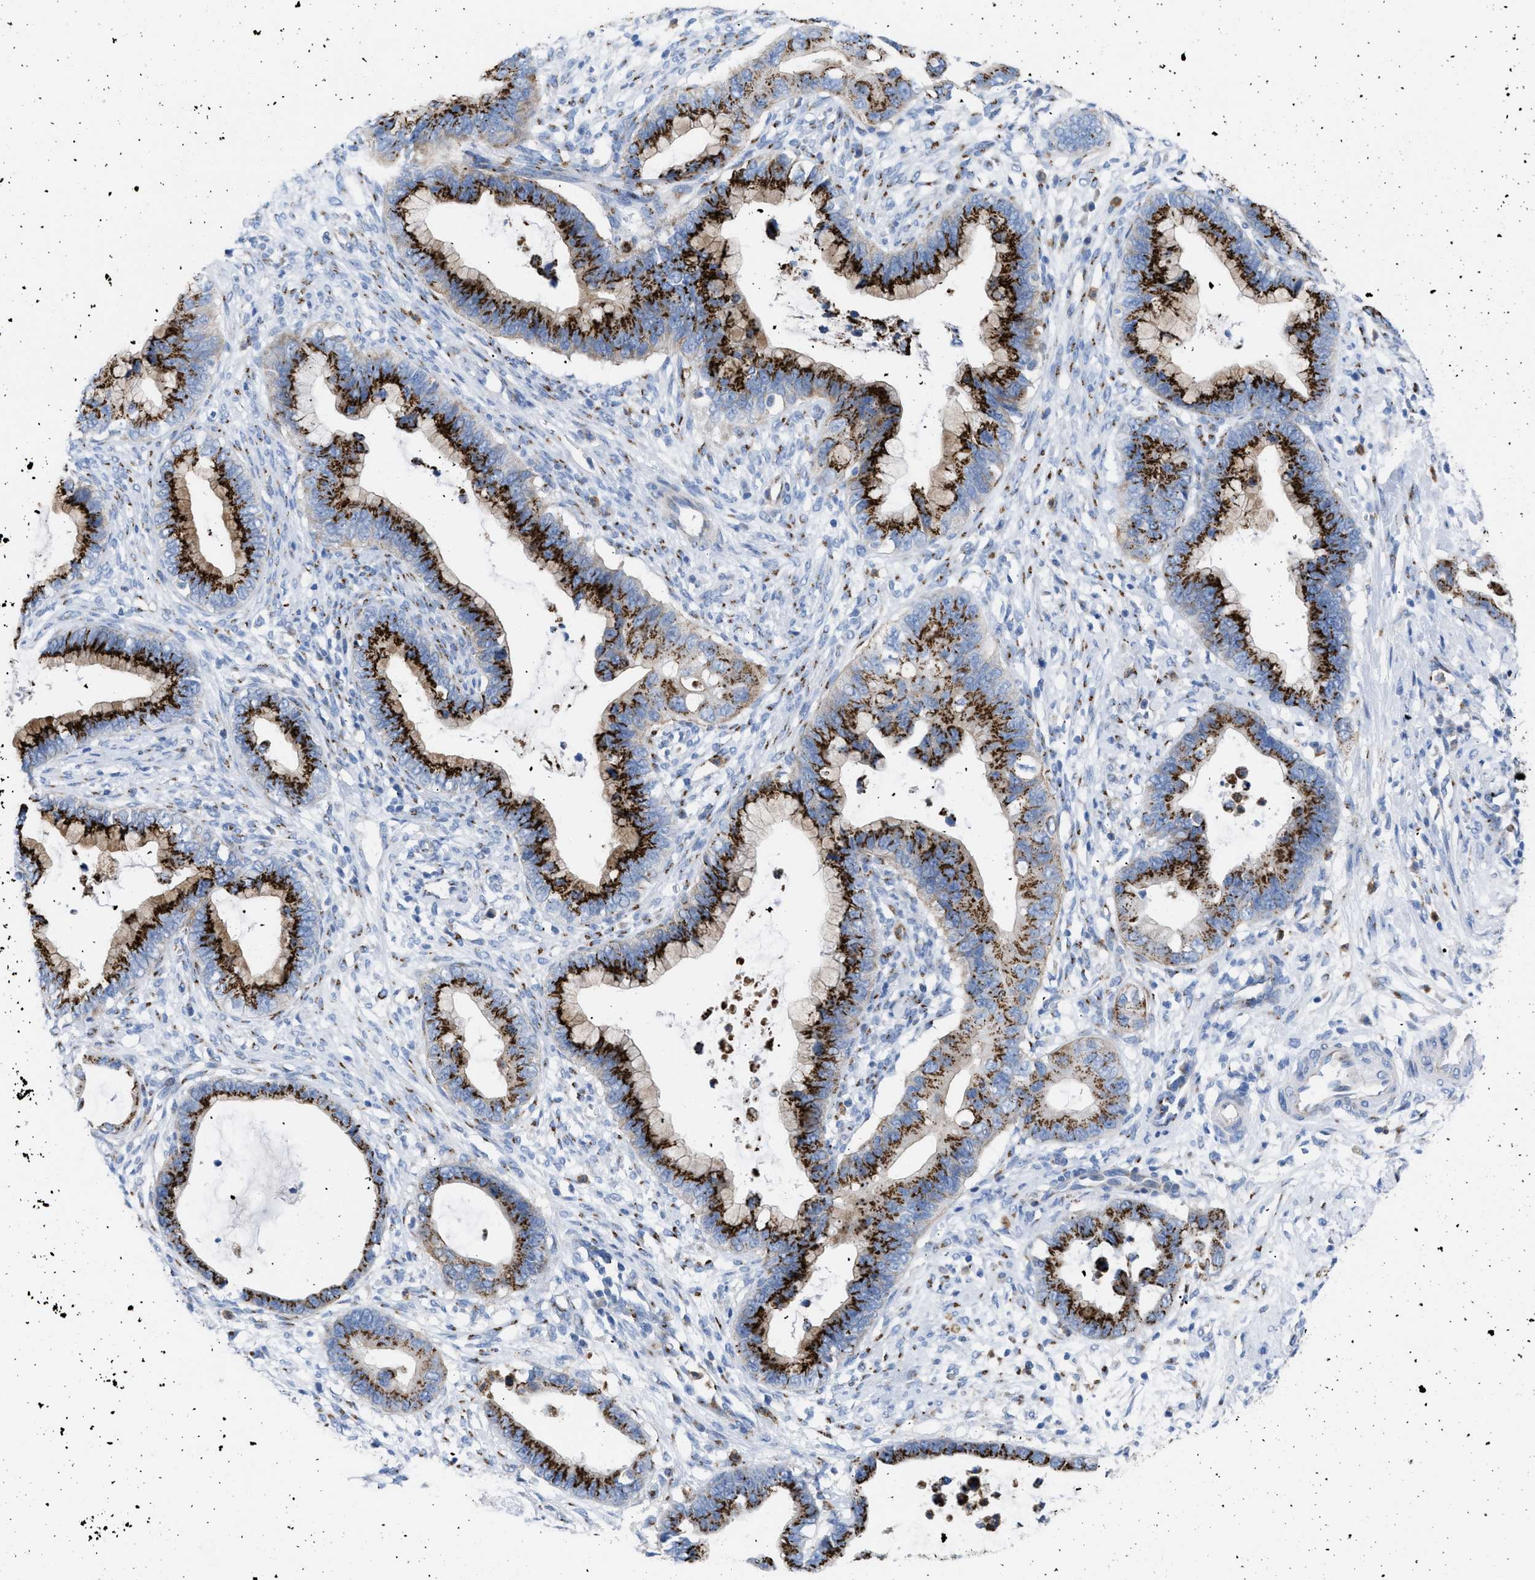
{"staining": {"intensity": "strong", "quantity": ">75%", "location": "cytoplasmic/membranous"}, "tissue": "cervical cancer", "cell_type": "Tumor cells", "image_type": "cancer", "snomed": [{"axis": "morphology", "description": "Adenocarcinoma, NOS"}, {"axis": "topography", "description": "Cervix"}], "caption": "Protein expression analysis of human cervical cancer (adenocarcinoma) reveals strong cytoplasmic/membranous positivity in approximately >75% of tumor cells. The protein is stained brown, and the nuclei are stained in blue (DAB (3,3'-diaminobenzidine) IHC with brightfield microscopy, high magnification).", "gene": "TMEM17", "patient": {"sex": "female", "age": 44}}